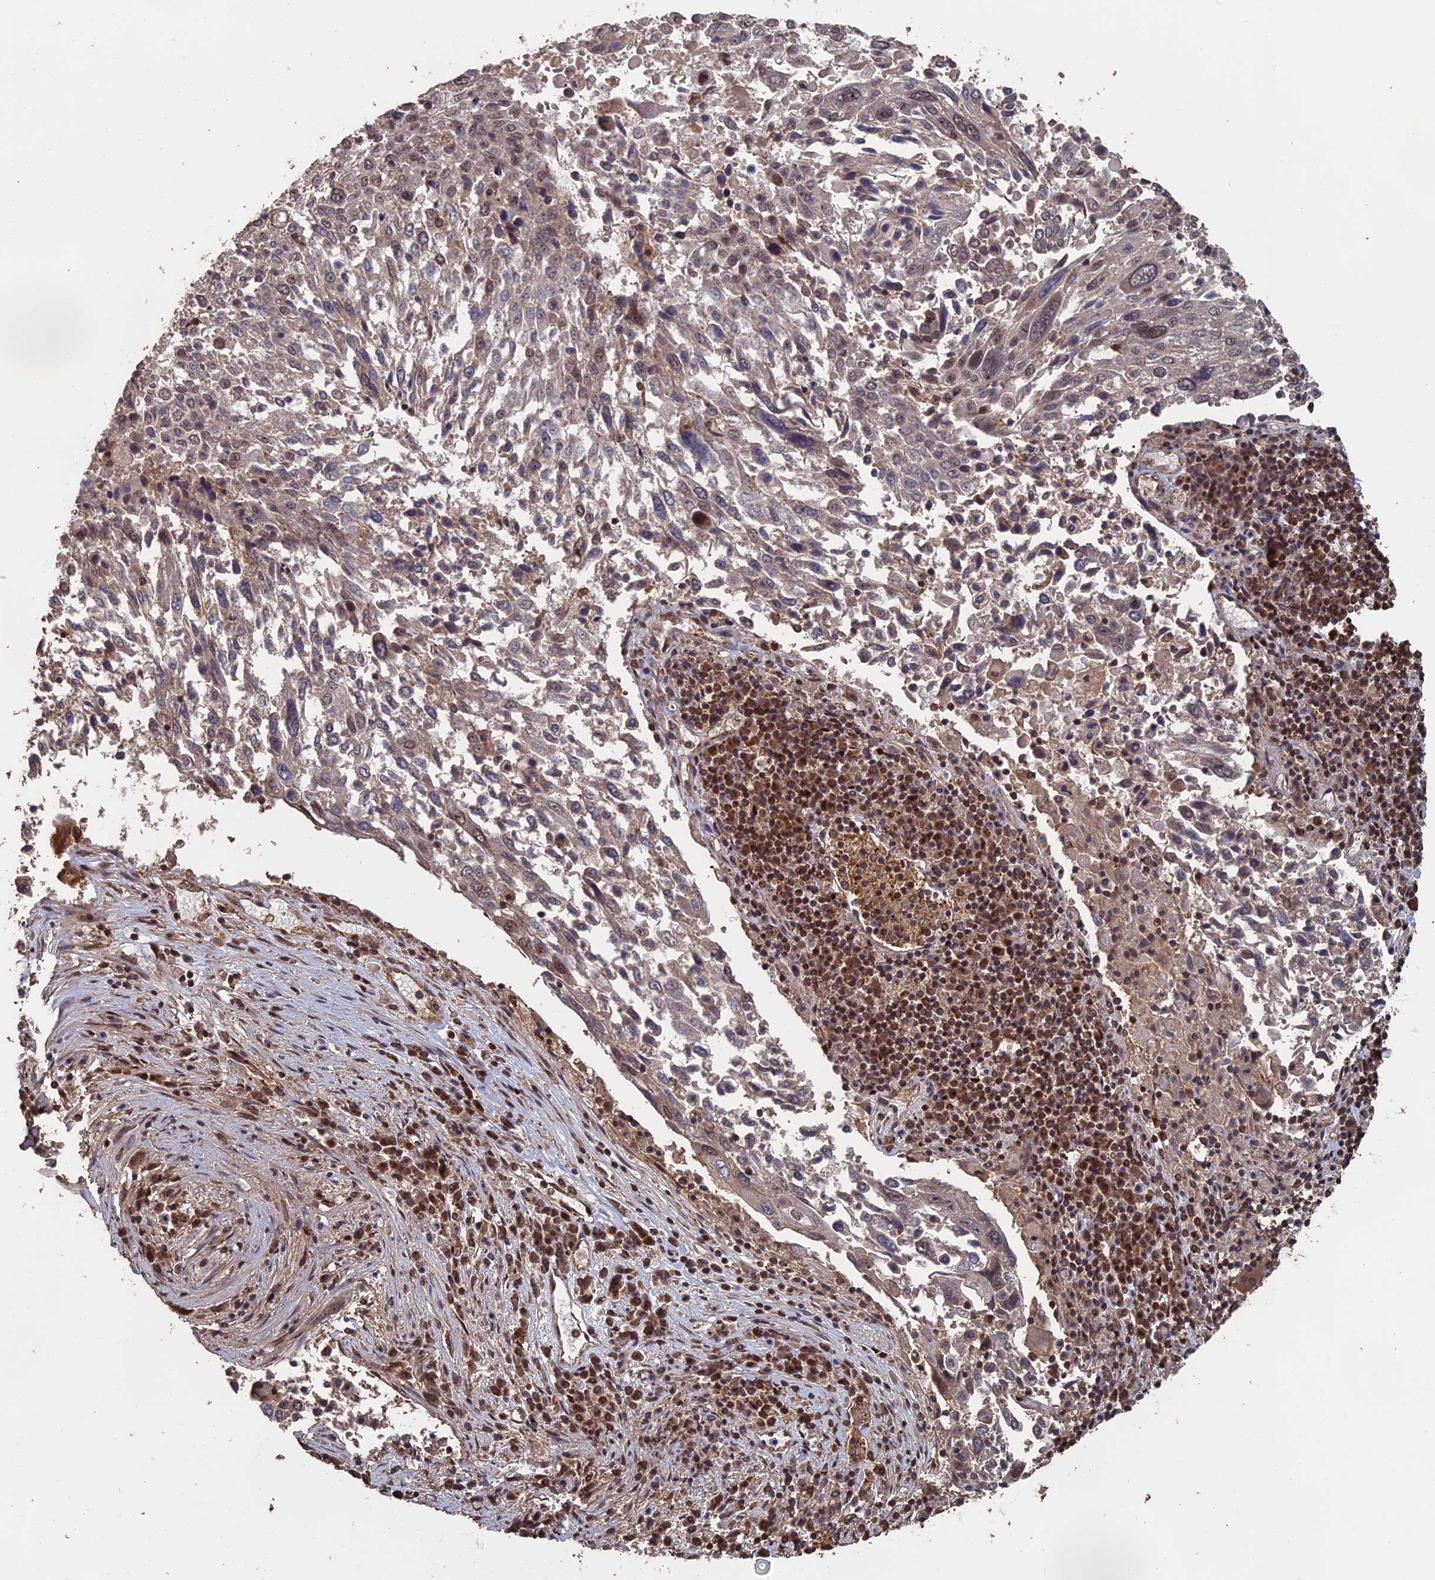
{"staining": {"intensity": "weak", "quantity": "<25%", "location": "nuclear"}, "tissue": "lung cancer", "cell_type": "Tumor cells", "image_type": "cancer", "snomed": [{"axis": "morphology", "description": "Squamous cell carcinoma, NOS"}, {"axis": "topography", "description": "Lung"}], "caption": "Immunohistochemical staining of human lung cancer shows no significant positivity in tumor cells.", "gene": "MYBL2", "patient": {"sex": "male", "age": 65}}